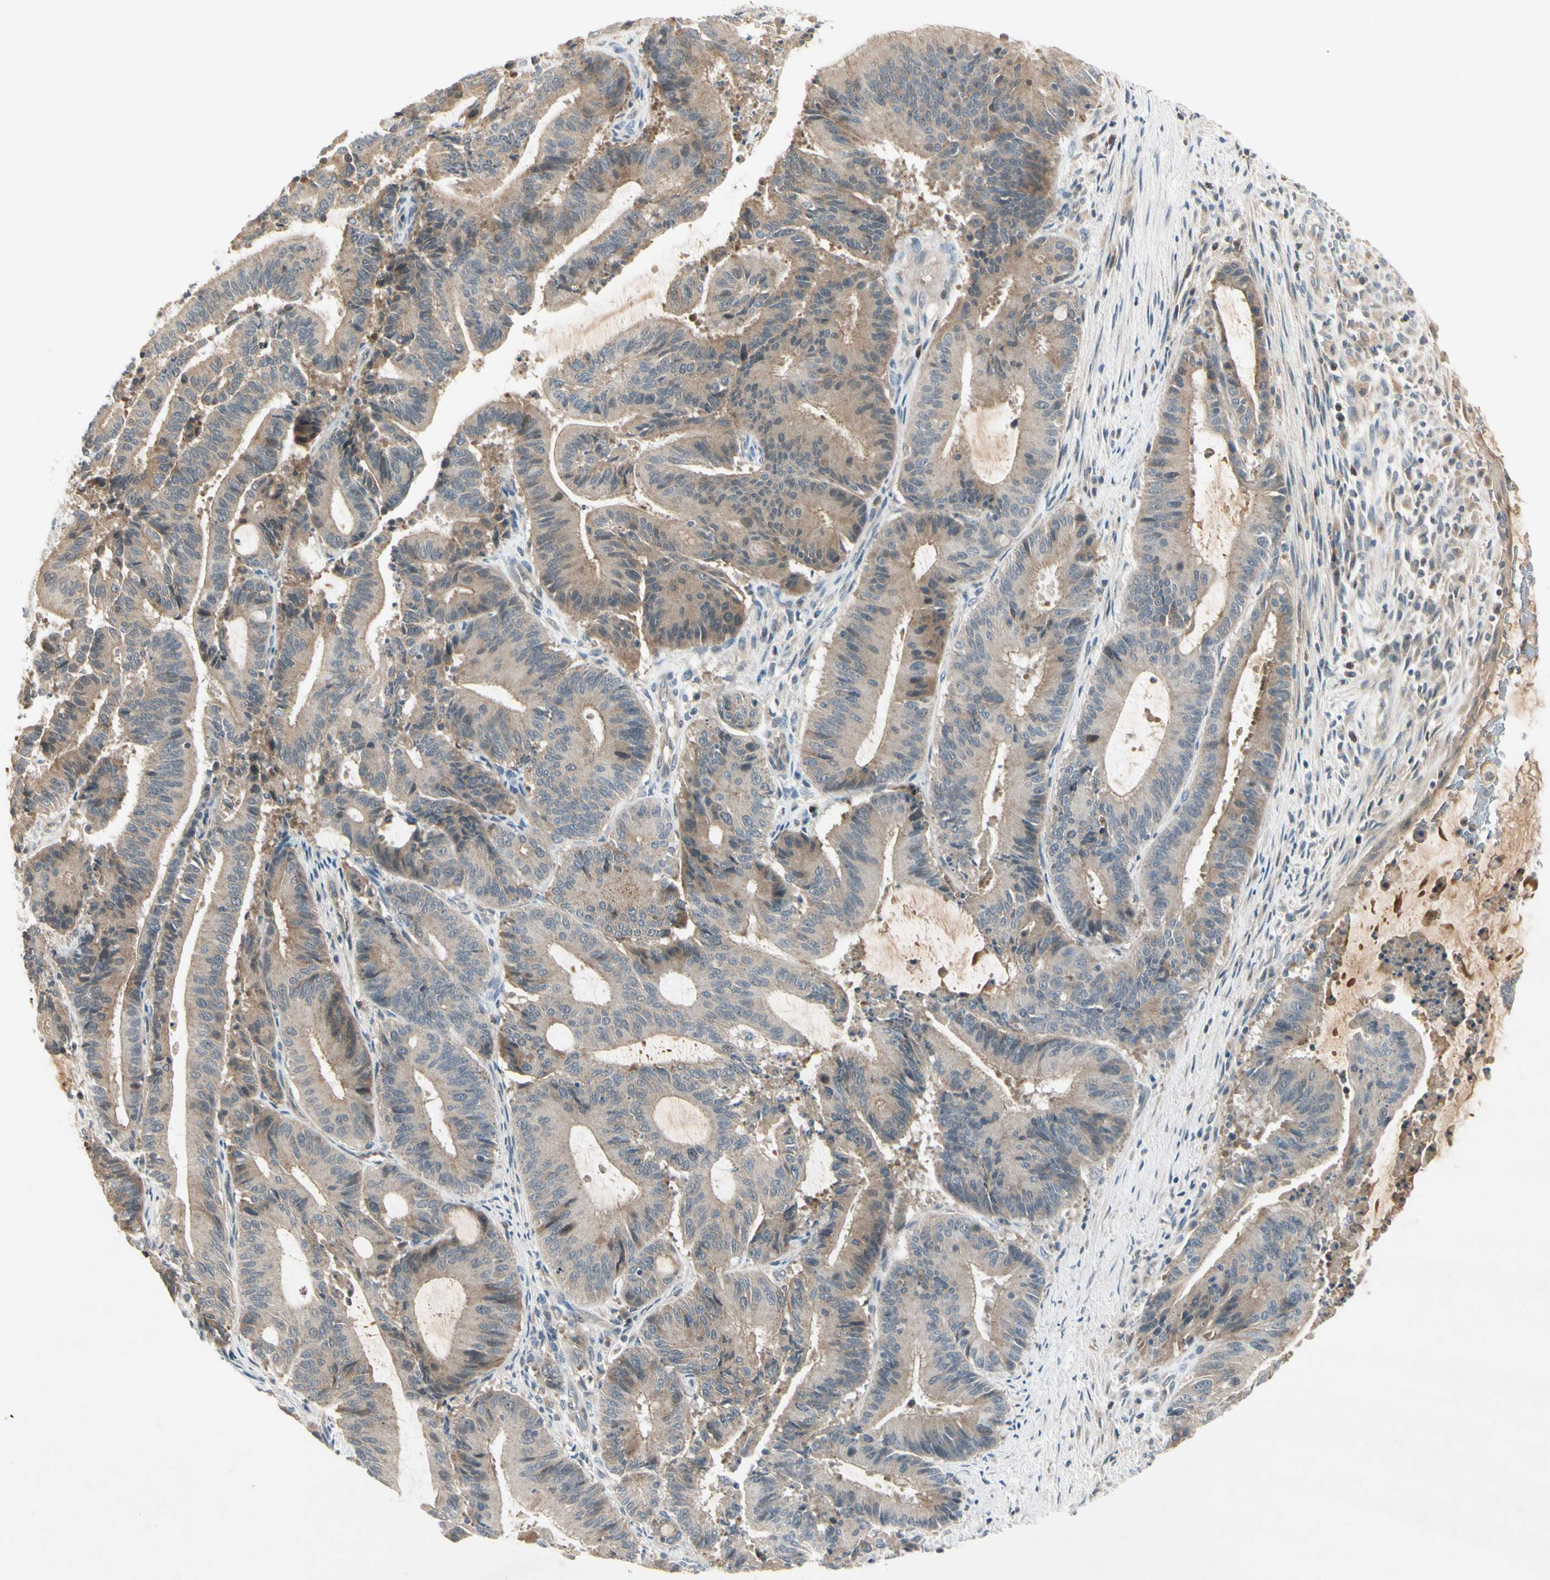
{"staining": {"intensity": "weak", "quantity": ">75%", "location": "cytoplasmic/membranous"}, "tissue": "liver cancer", "cell_type": "Tumor cells", "image_type": "cancer", "snomed": [{"axis": "morphology", "description": "Cholangiocarcinoma"}, {"axis": "topography", "description": "Liver"}], "caption": "Liver cholangiocarcinoma was stained to show a protein in brown. There is low levels of weak cytoplasmic/membranous staining in approximately >75% of tumor cells. (Stains: DAB in brown, nuclei in blue, Microscopy: brightfield microscopy at high magnification).", "gene": "ICAM5", "patient": {"sex": "female", "age": 73}}